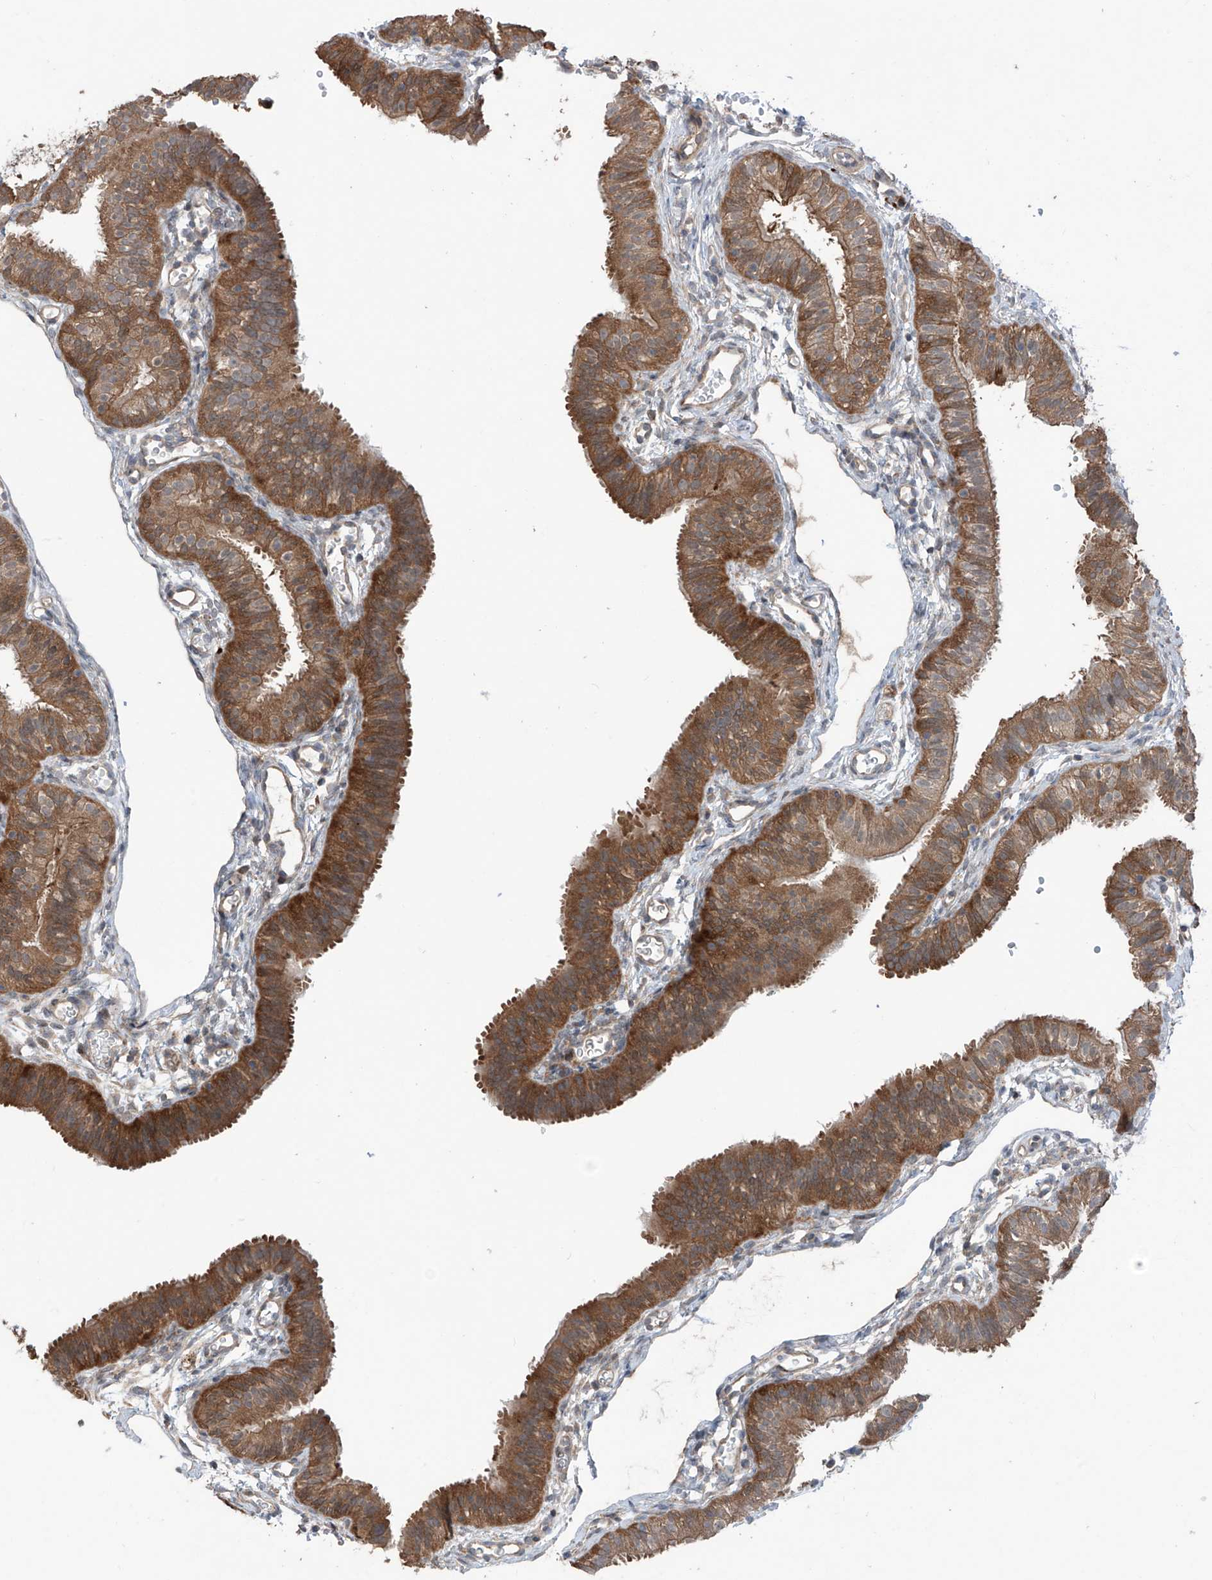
{"staining": {"intensity": "moderate", "quantity": ">75%", "location": "cytoplasmic/membranous"}, "tissue": "fallopian tube", "cell_type": "Glandular cells", "image_type": "normal", "snomed": [{"axis": "morphology", "description": "Normal tissue, NOS"}, {"axis": "topography", "description": "Fallopian tube"}], "caption": "Moderate cytoplasmic/membranous expression for a protein is identified in about >75% of glandular cells of benign fallopian tube using IHC.", "gene": "SAMD3", "patient": {"sex": "female", "age": 35}}